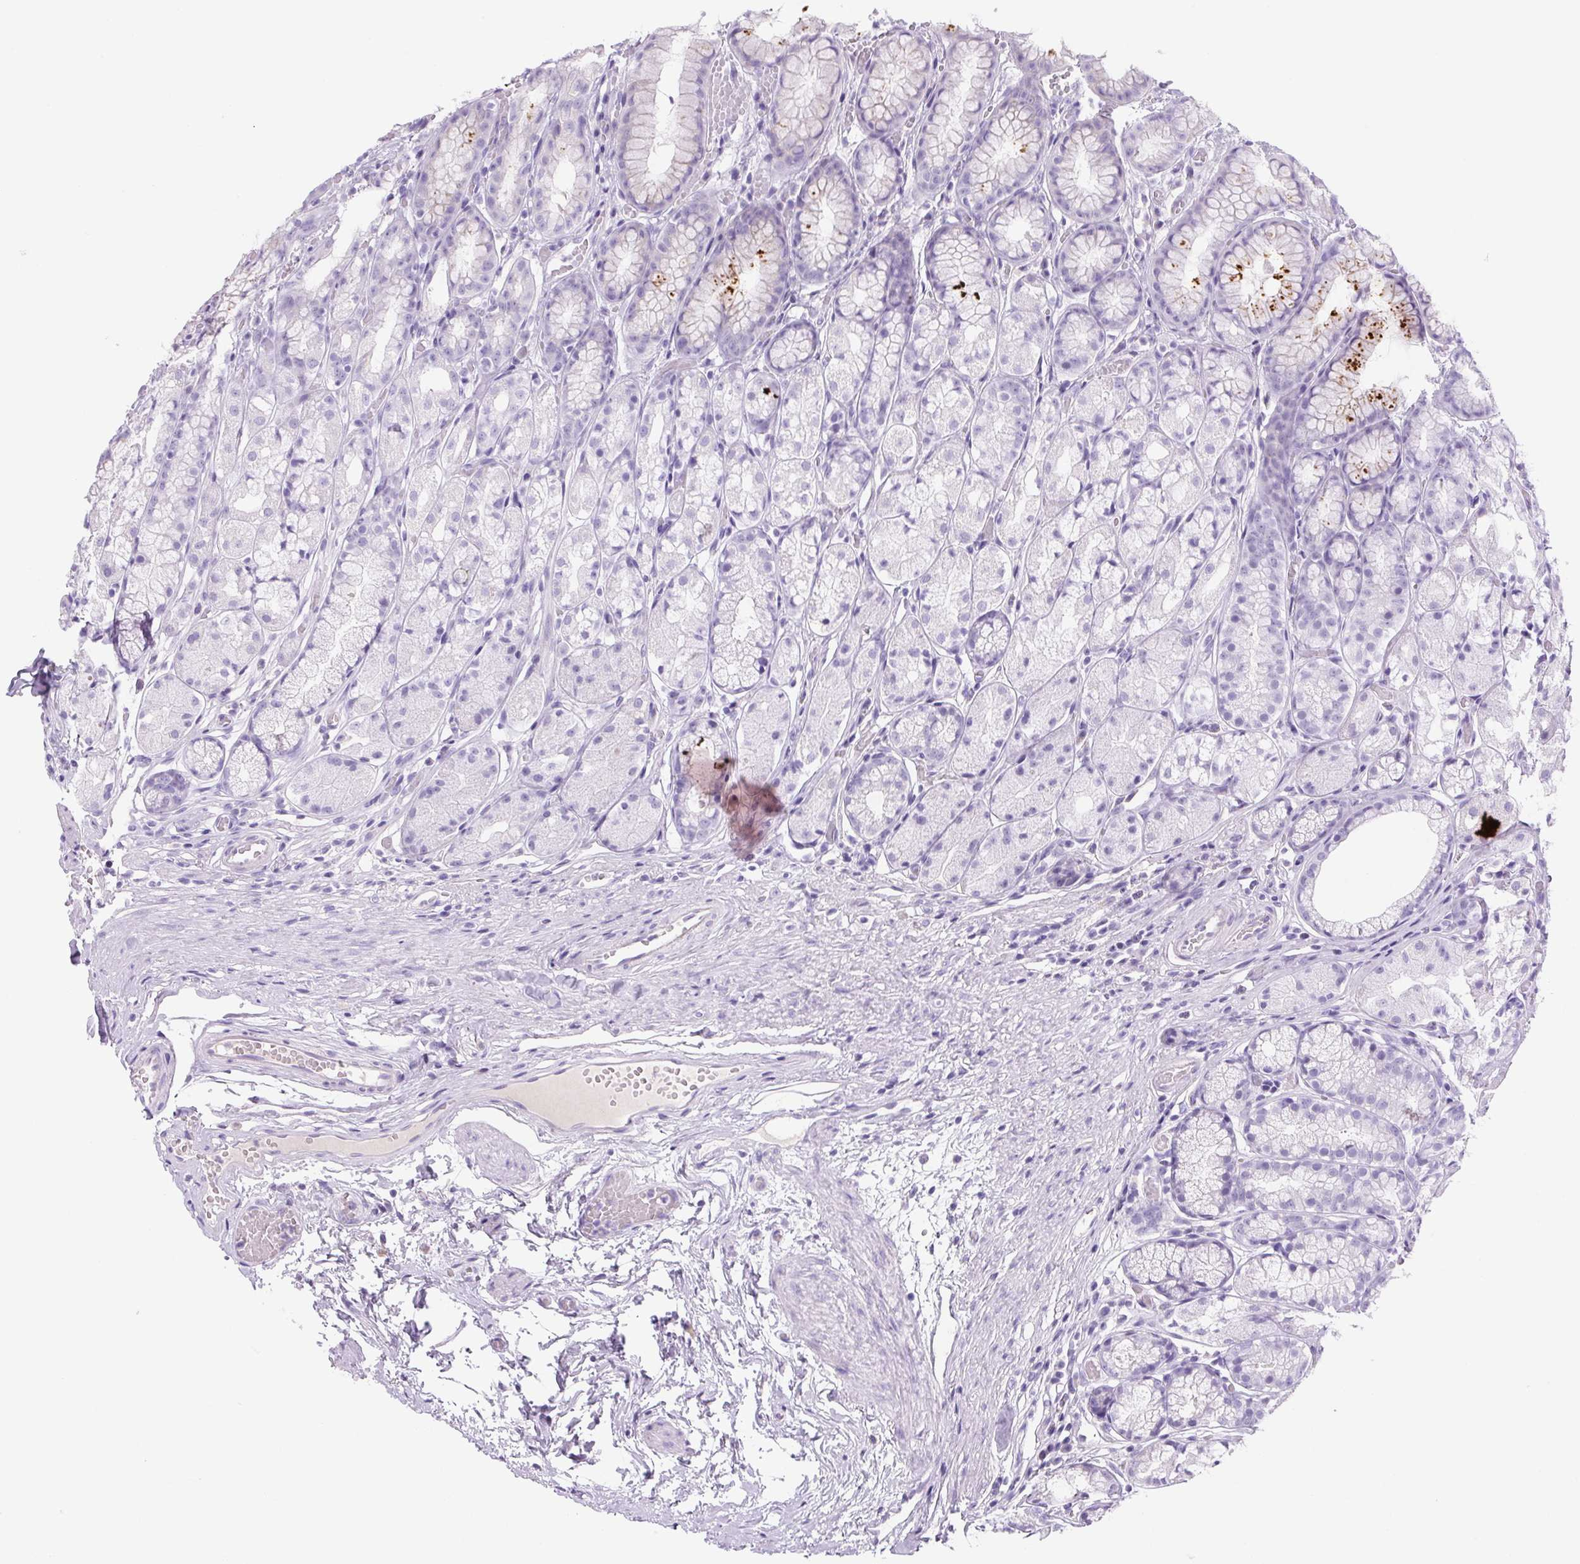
{"staining": {"intensity": "negative", "quantity": "none", "location": "none"}, "tissue": "stomach", "cell_type": "Glandular cells", "image_type": "normal", "snomed": [{"axis": "morphology", "description": "Normal tissue, NOS"}, {"axis": "topography", "description": "Smooth muscle"}, {"axis": "topography", "description": "Stomach"}], "caption": "Immunohistochemistry of benign human stomach reveals no staining in glandular cells. (DAB immunohistochemistry with hematoxylin counter stain).", "gene": "PRRT1", "patient": {"sex": "male", "age": 70}}